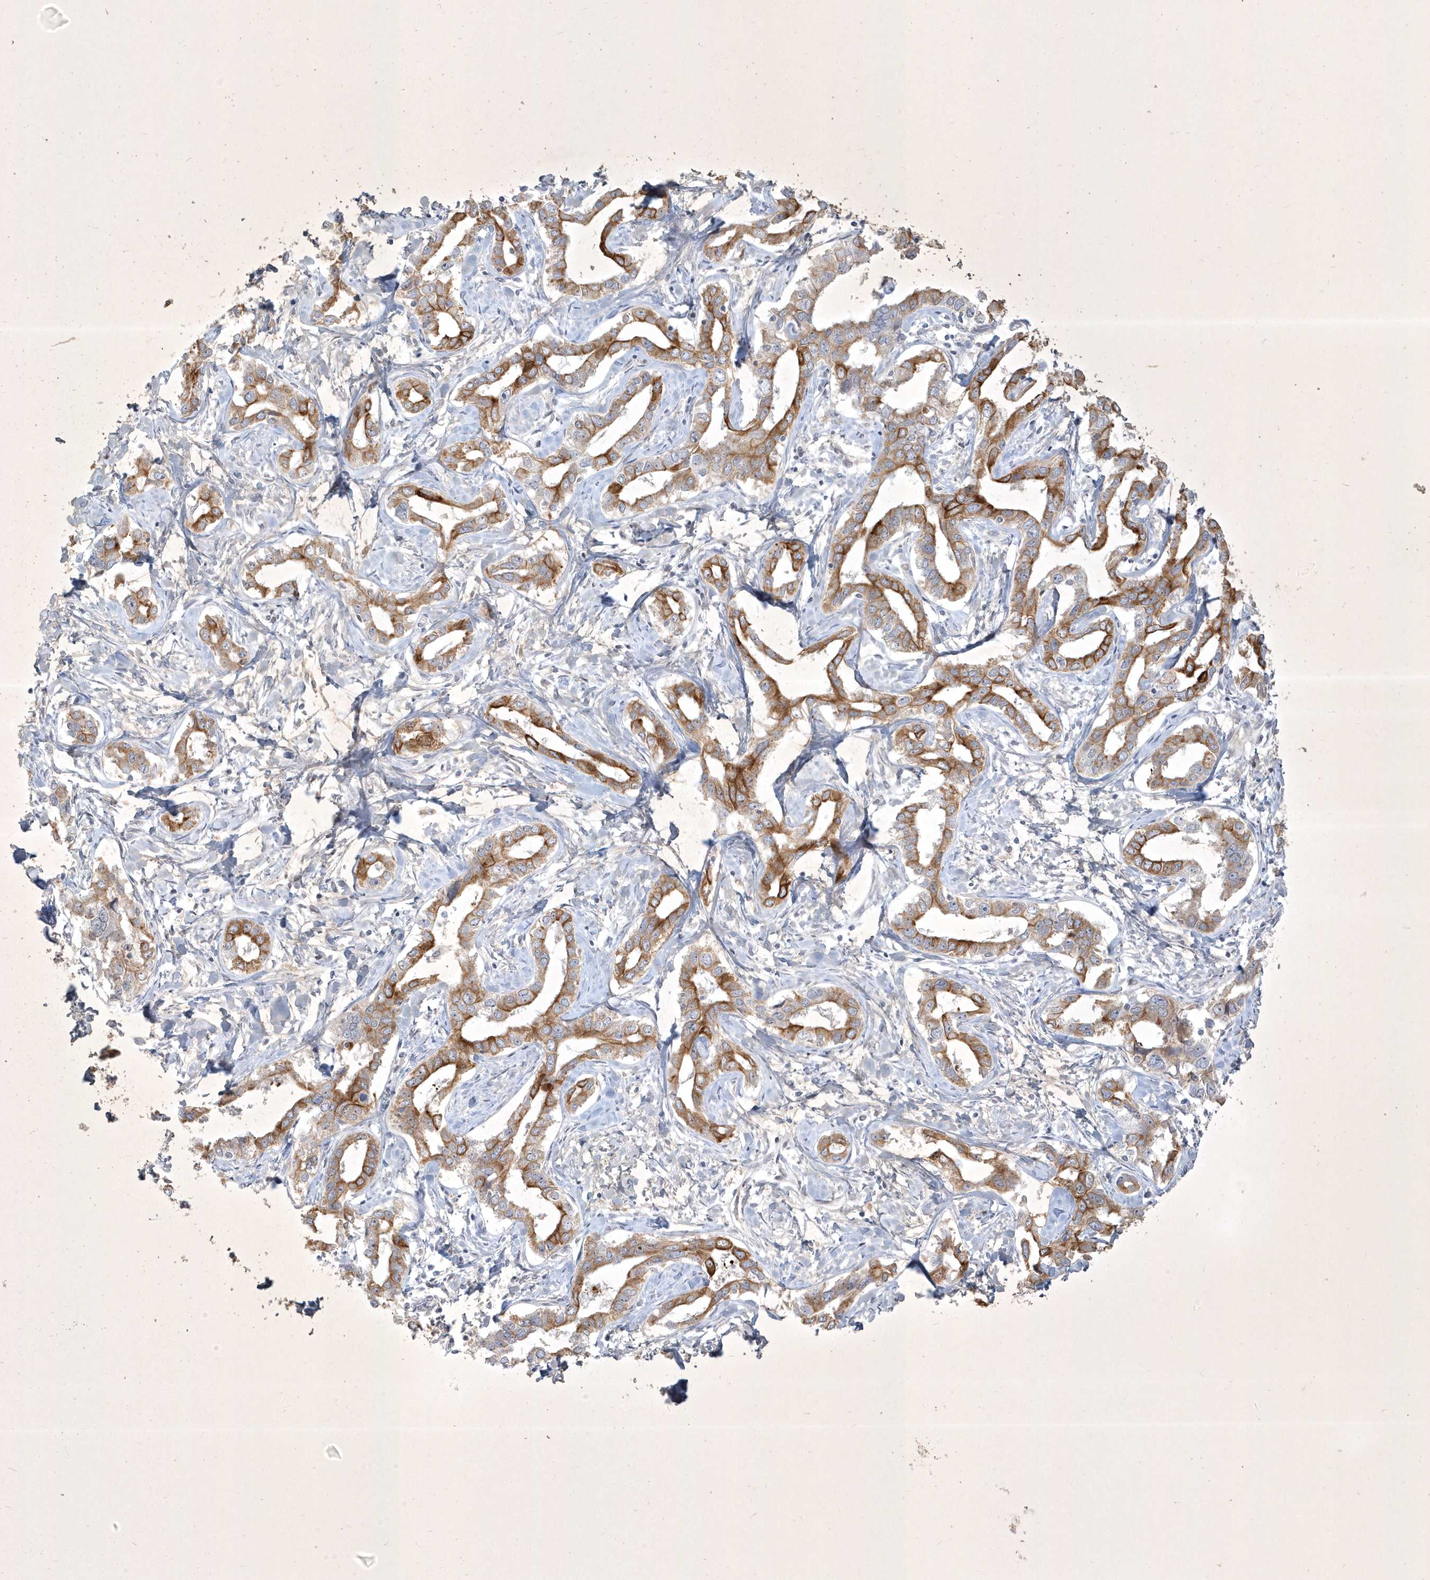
{"staining": {"intensity": "moderate", "quantity": ">75%", "location": "cytoplasmic/membranous"}, "tissue": "liver cancer", "cell_type": "Tumor cells", "image_type": "cancer", "snomed": [{"axis": "morphology", "description": "Cholangiocarcinoma"}, {"axis": "topography", "description": "Liver"}], "caption": "Immunohistochemistry (DAB (3,3'-diaminobenzidine)) staining of human liver cancer reveals moderate cytoplasmic/membranous protein staining in approximately >75% of tumor cells.", "gene": "BOD1", "patient": {"sex": "male", "age": 59}}